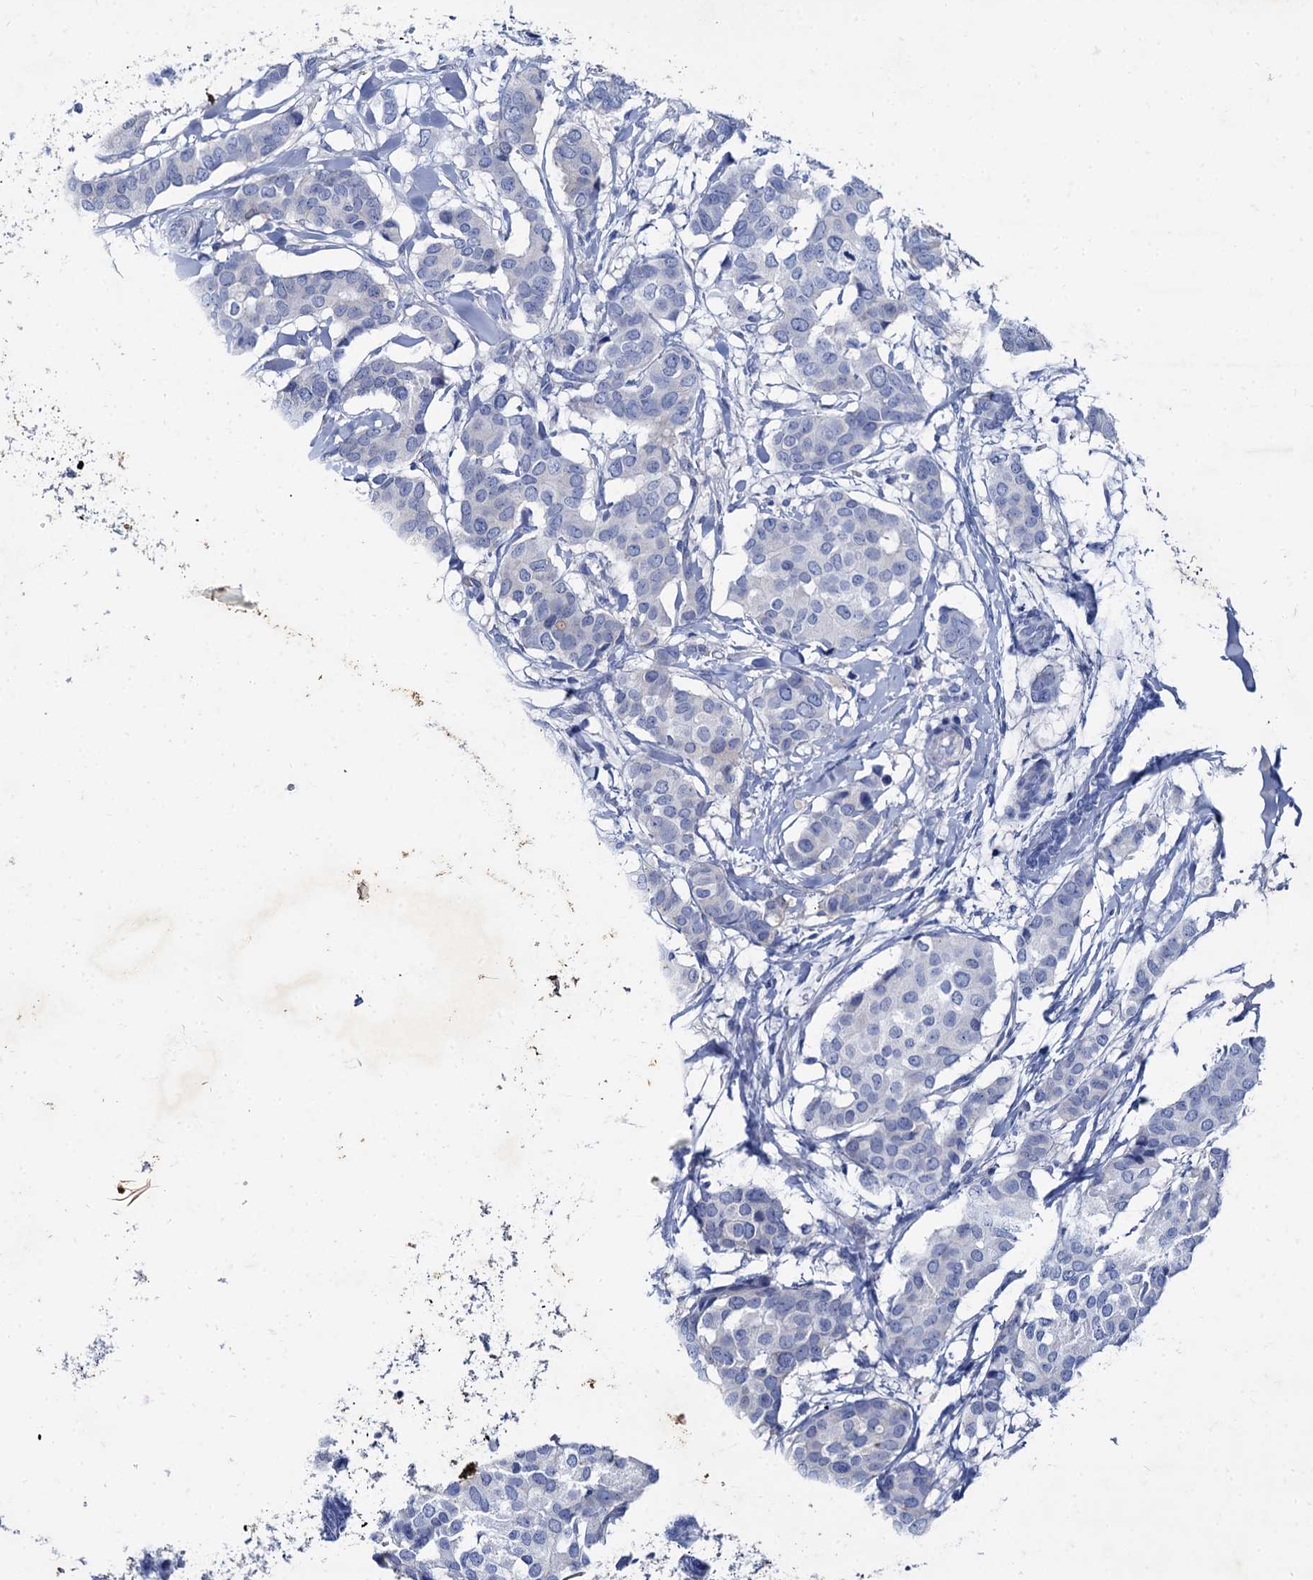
{"staining": {"intensity": "negative", "quantity": "none", "location": "none"}, "tissue": "breast cancer", "cell_type": "Tumor cells", "image_type": "cancer", "snomed": [{"axis": "morphology", "description": "Duct carcinoma"}, {"axis": "topography", "description": "Breast"}], "caption": "DAB immunohistochemical staining of human breast invasive ductal carcinoma demonstrates no significant staining in tumor cells.", "gene": "TMEM72", "patient": {"sex": "female", "age": 75}}